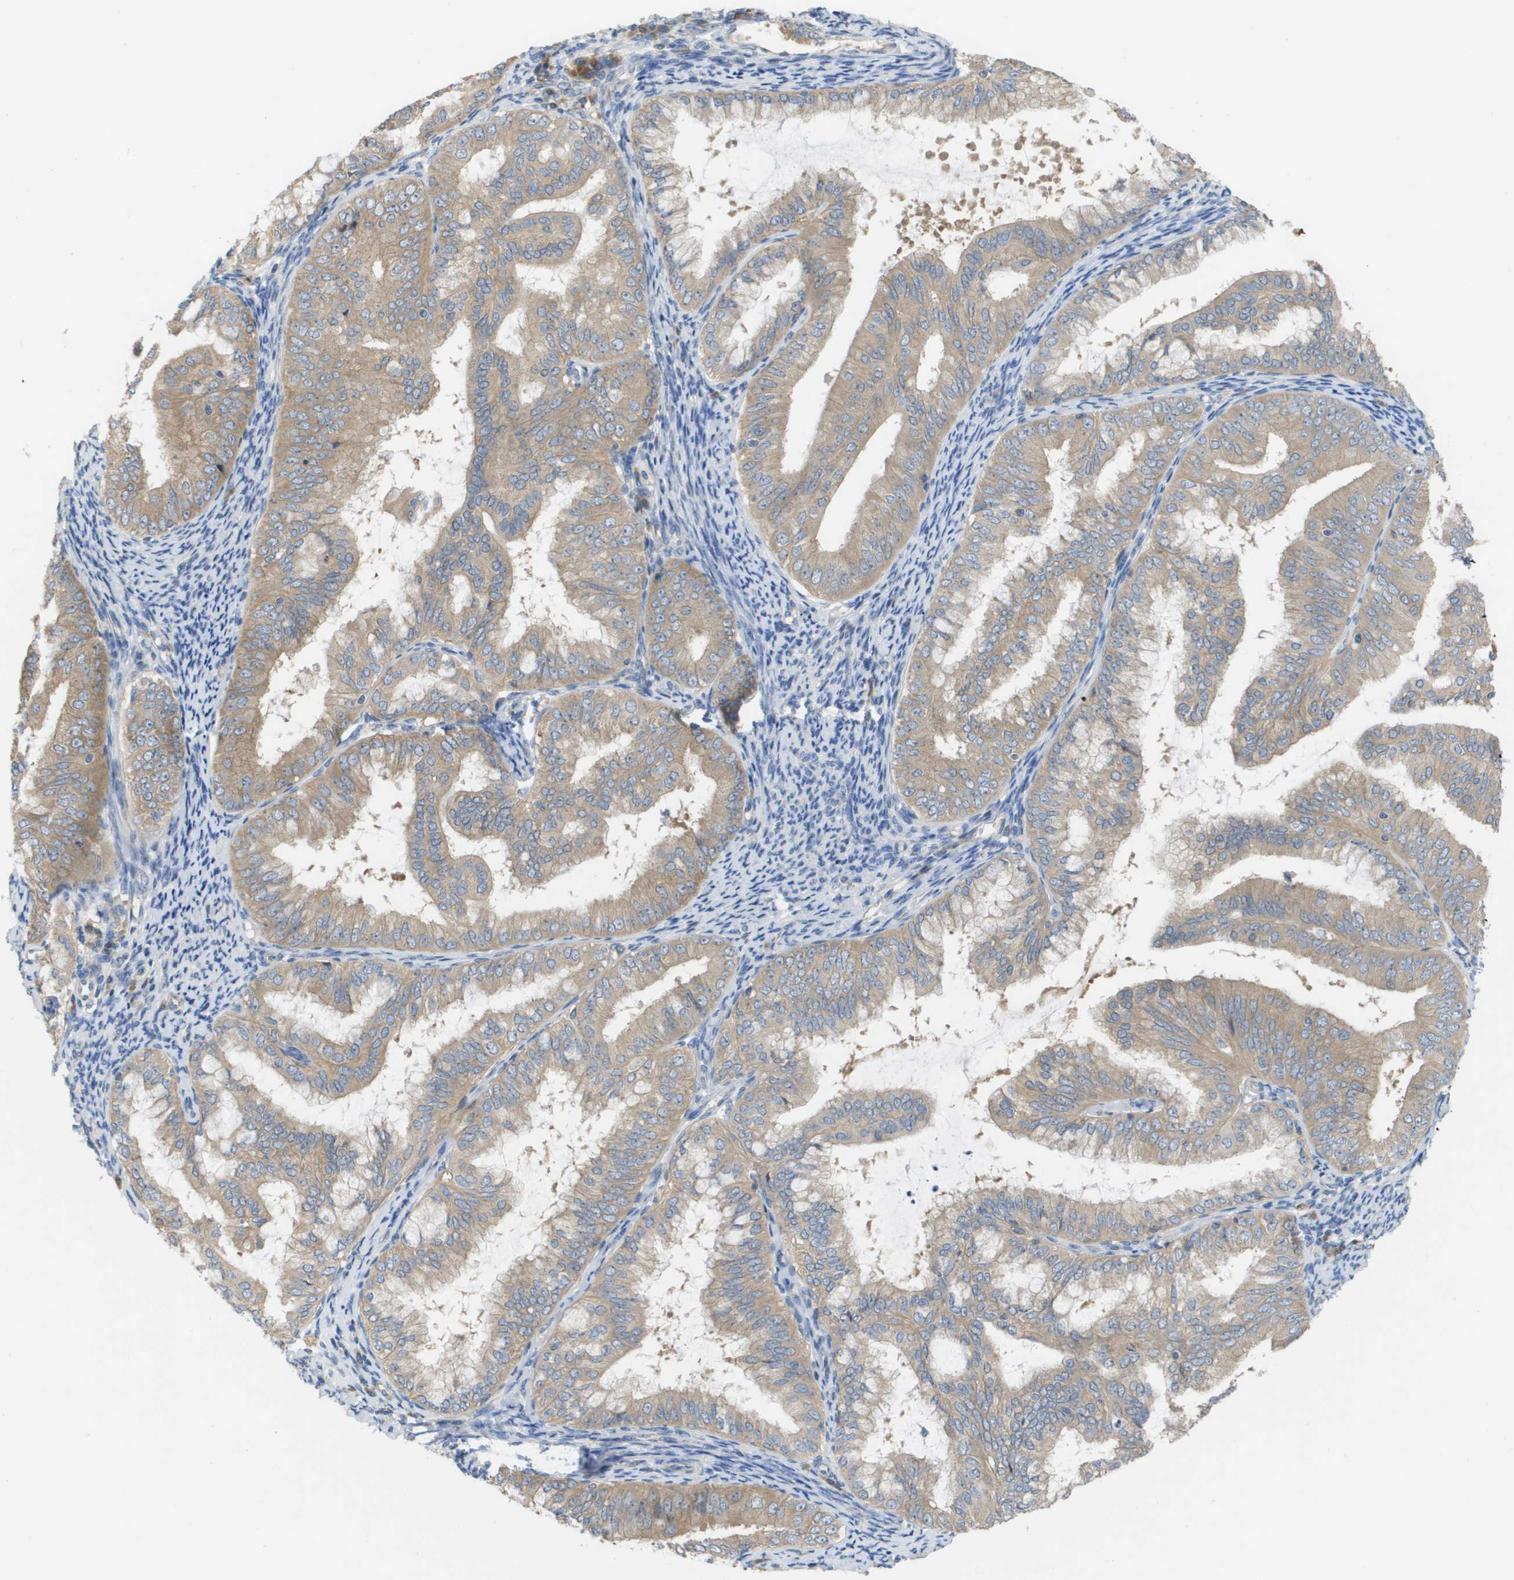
{"staining": {"intensity": "moderate", "quantity": ">75%", "location": "cytoplasmic/membranous"}, "tissue": "endometrial cancer", "cell_type": "Tumor cells", "image_type": "cancer", "snomed": [{"axis": "morphology", "description": "Adenocarcinoma, NOS"}, {"axis": "topography", "description": "Endometrium"}], "caption": "Endometrial cancer (adenocarcinoma) tissue demonstrates moderate cytoplasmic/membranous expression in approximately >75% of tumor cells", "gene": "UBA5", "patient": {"sex": "female", "age": 63}}